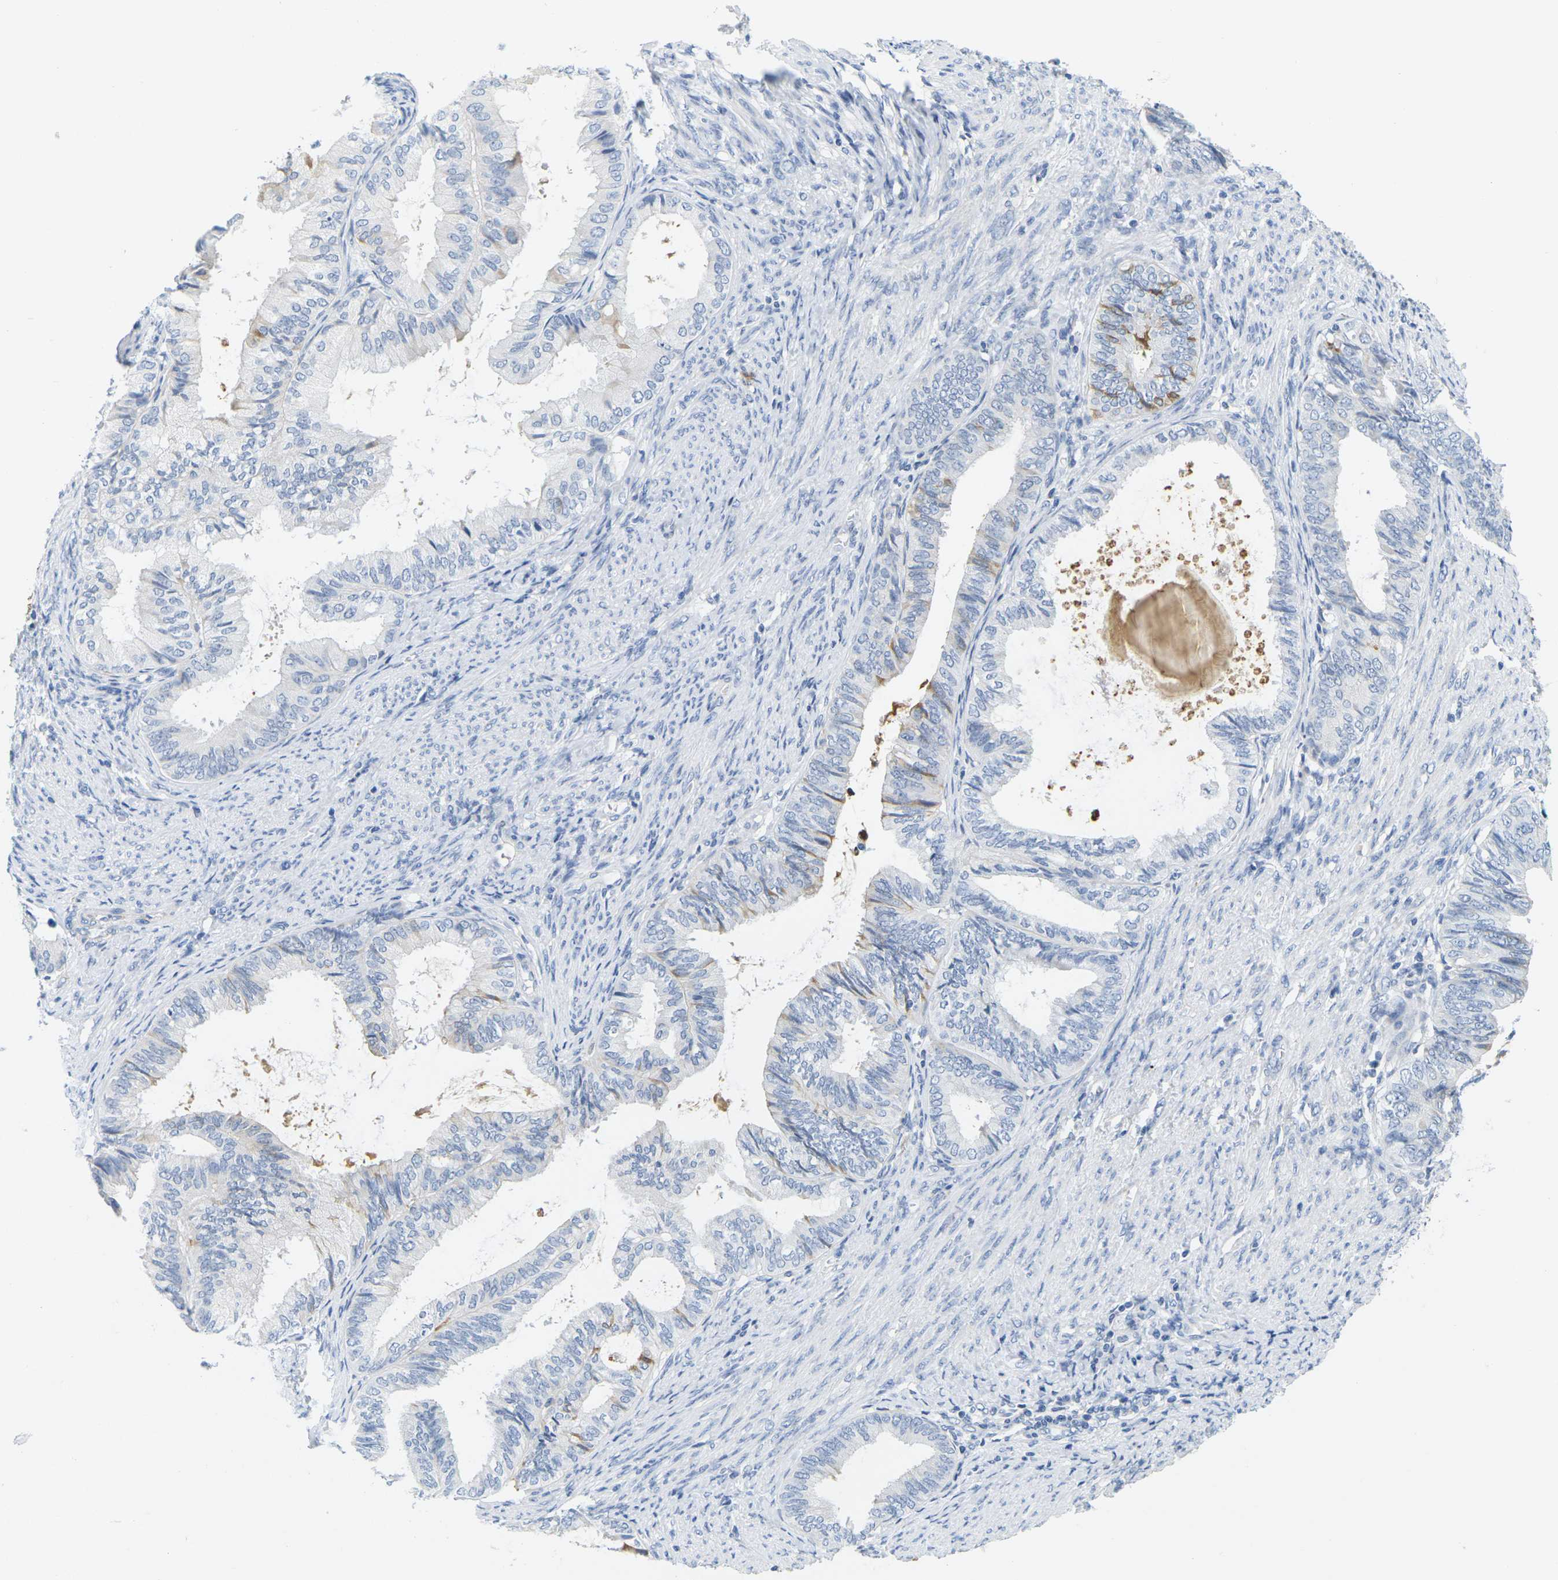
{"staining": {"intensity": "negative", "quantity": "none", "location": "none"}, "tissue": "endometrial cancer", "cell_type": "Tumor cells", "image_type": "cancer", "snomed": [{"axis": "morphology", "description": "Adenocarcinoma, NOS"}, {"axis": "topography", "description": "Endometrium"}], "caption": "Tumor cells show no significant protein positivity in endometrial cancer. Nuclei are stained in blue.", "gene": "KLK5", "patient": {"sex": "female", "age": 86}}